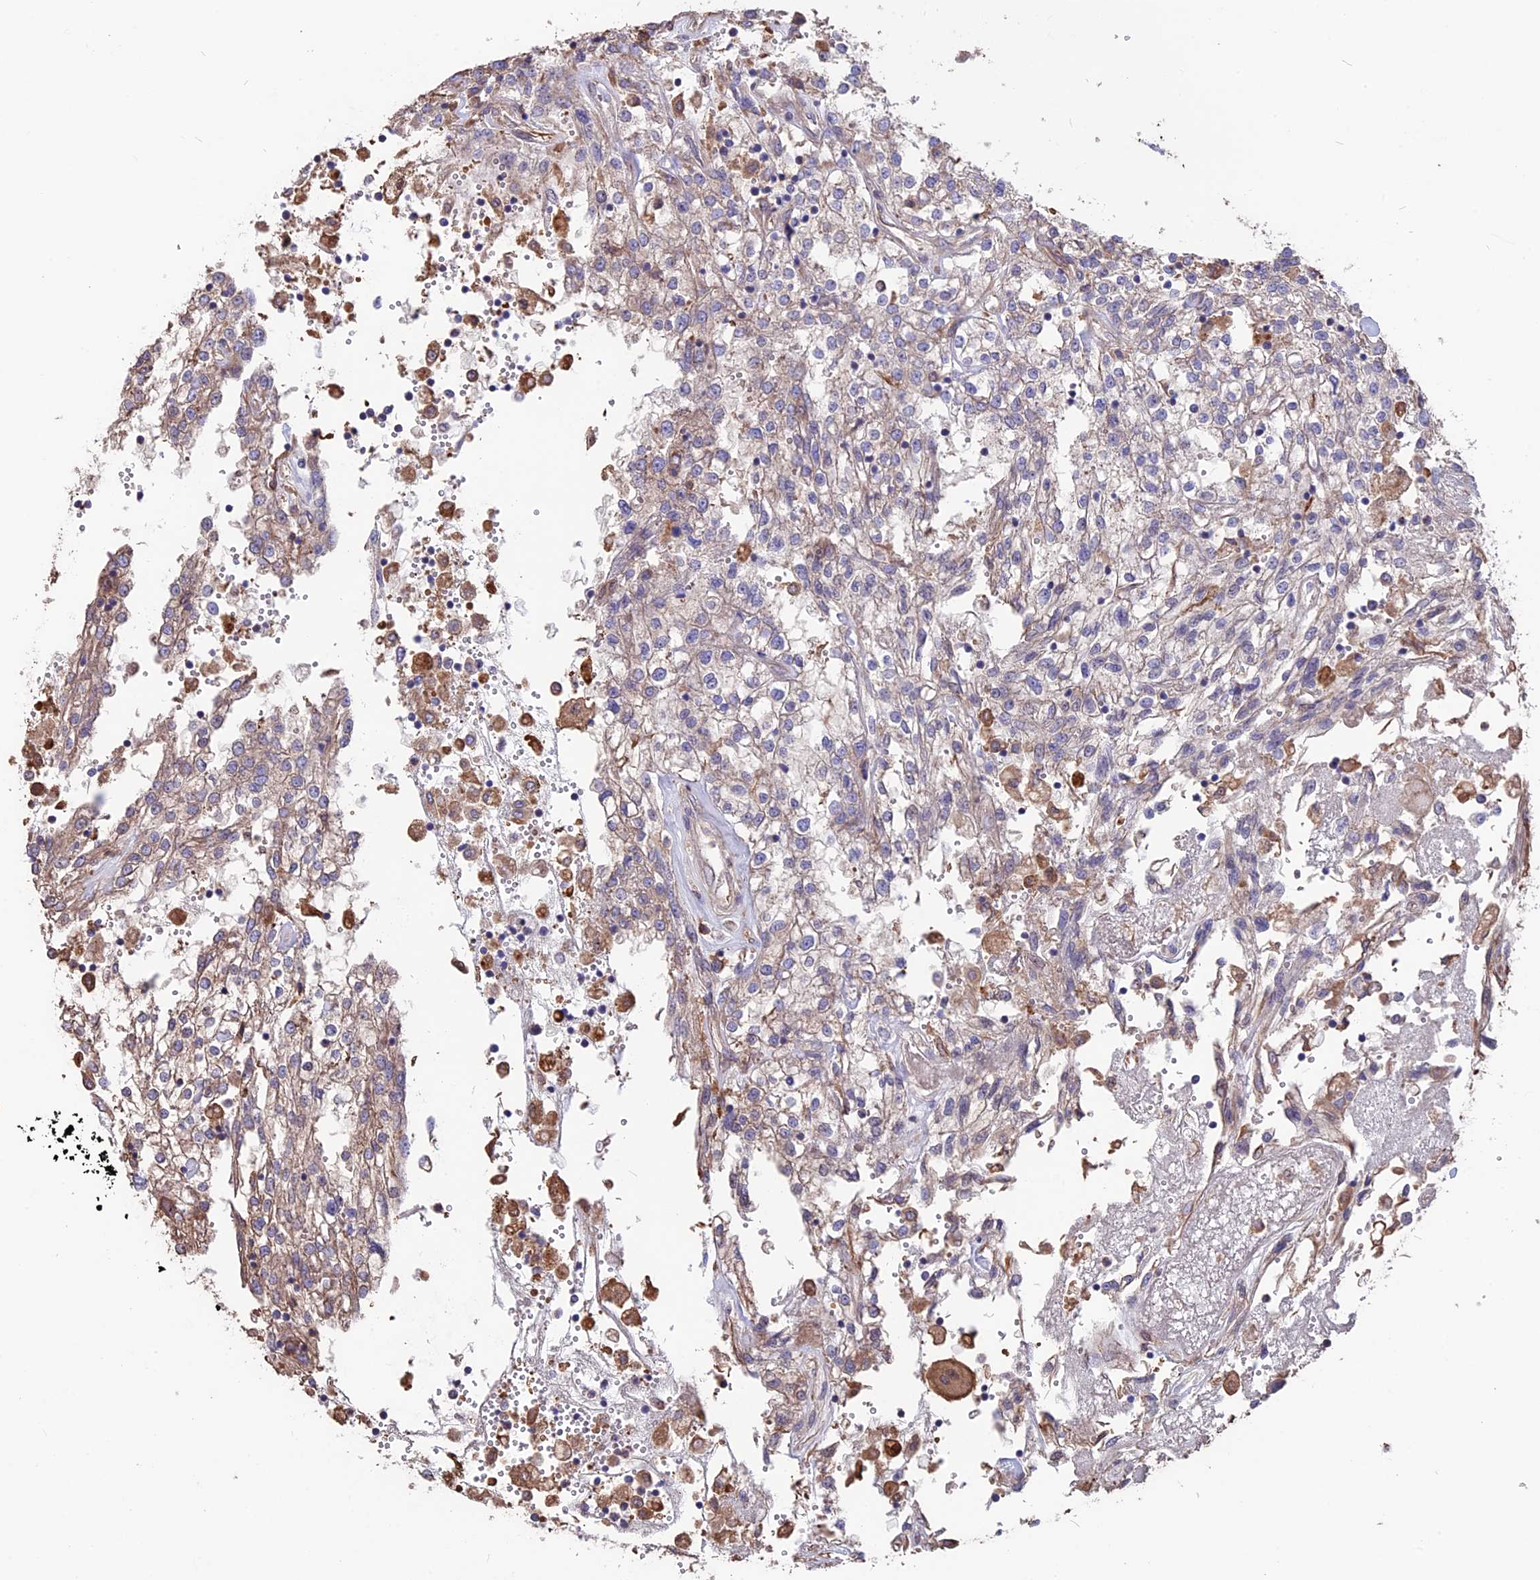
{"staining": {"intensity": "weak", "quantity": "<25%", "location": "cytoplasmic/membranous"}, "tissue": "renal cancer", "cell_type": "Tumor cells", "image_type": "cancer", "snomed": [{"axis": "morphology", "description": "Adenocarcinoma, NOS"}, {"axis": "topography", "description": "Kidney"}], "caption": "A high-resolution photomicrograph shows IHC staining of adenocarcinoma (renal), which exhibits no significant positivity in tumor cells.", "gene": "SEH1L", "patient": {"sex": "female", "age": 52}}